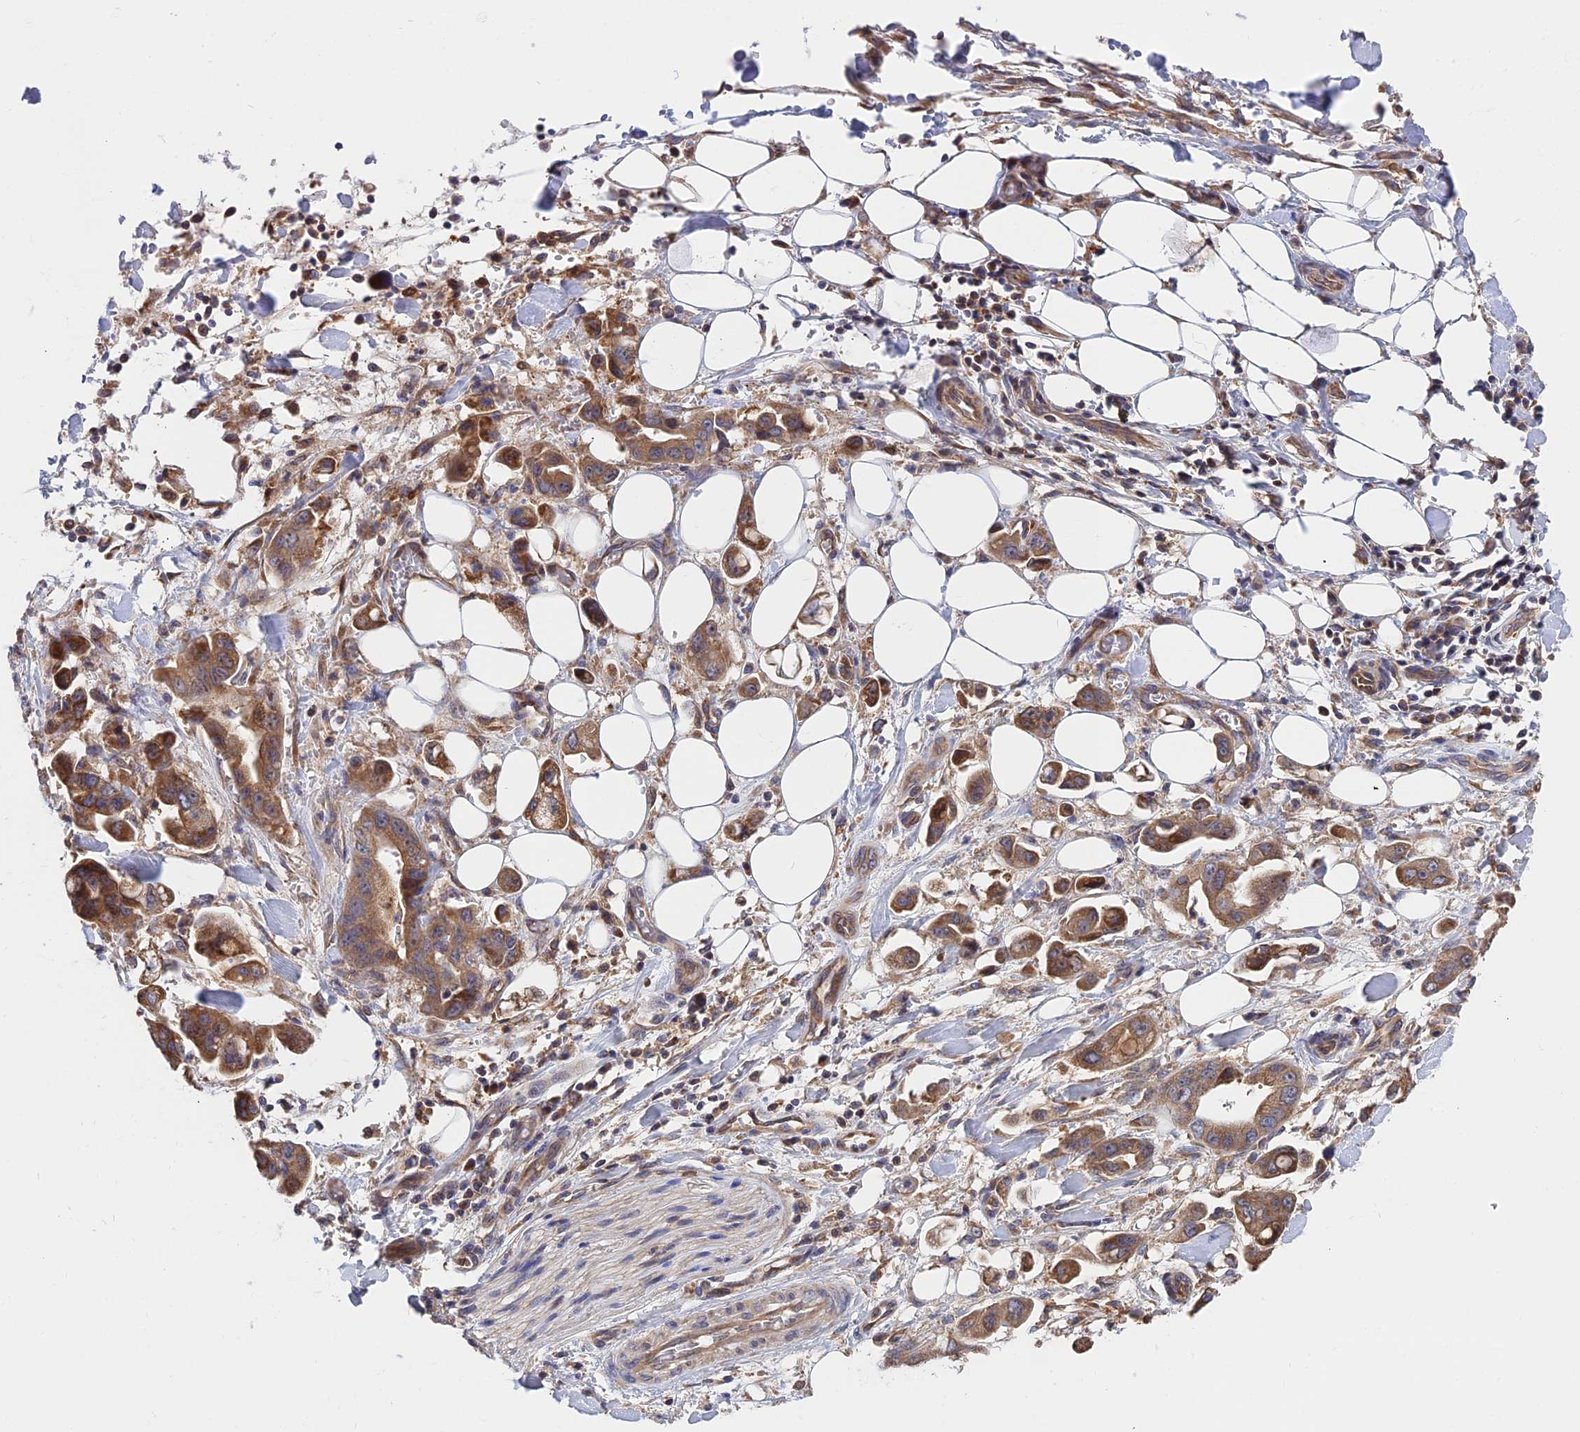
{"staining": {"intensity": "moderate", "quantity": ">75%", "location": "cytoplasmic/membranous"}, "tissue": "stomach cancer", "cell_type": "Tumor cells", "image_type": "cancer", "snomed": [{"axis": "morphology", "description": "Adenocarcinoma, NOS"}, {"axis": "topography", "description": "Stomach"}], "caption": "Brown immunohistochemical staining in stomach cancer exhibits moderate cytoplasmic/membranous staining in about >75% of tumor cells. (DAB (3,3'-diaminobenzidine) IHC with brightfield microscopy, high magnification).", "gene": "CDC37L1", "patient": {"sex": "male", "age": 62}}